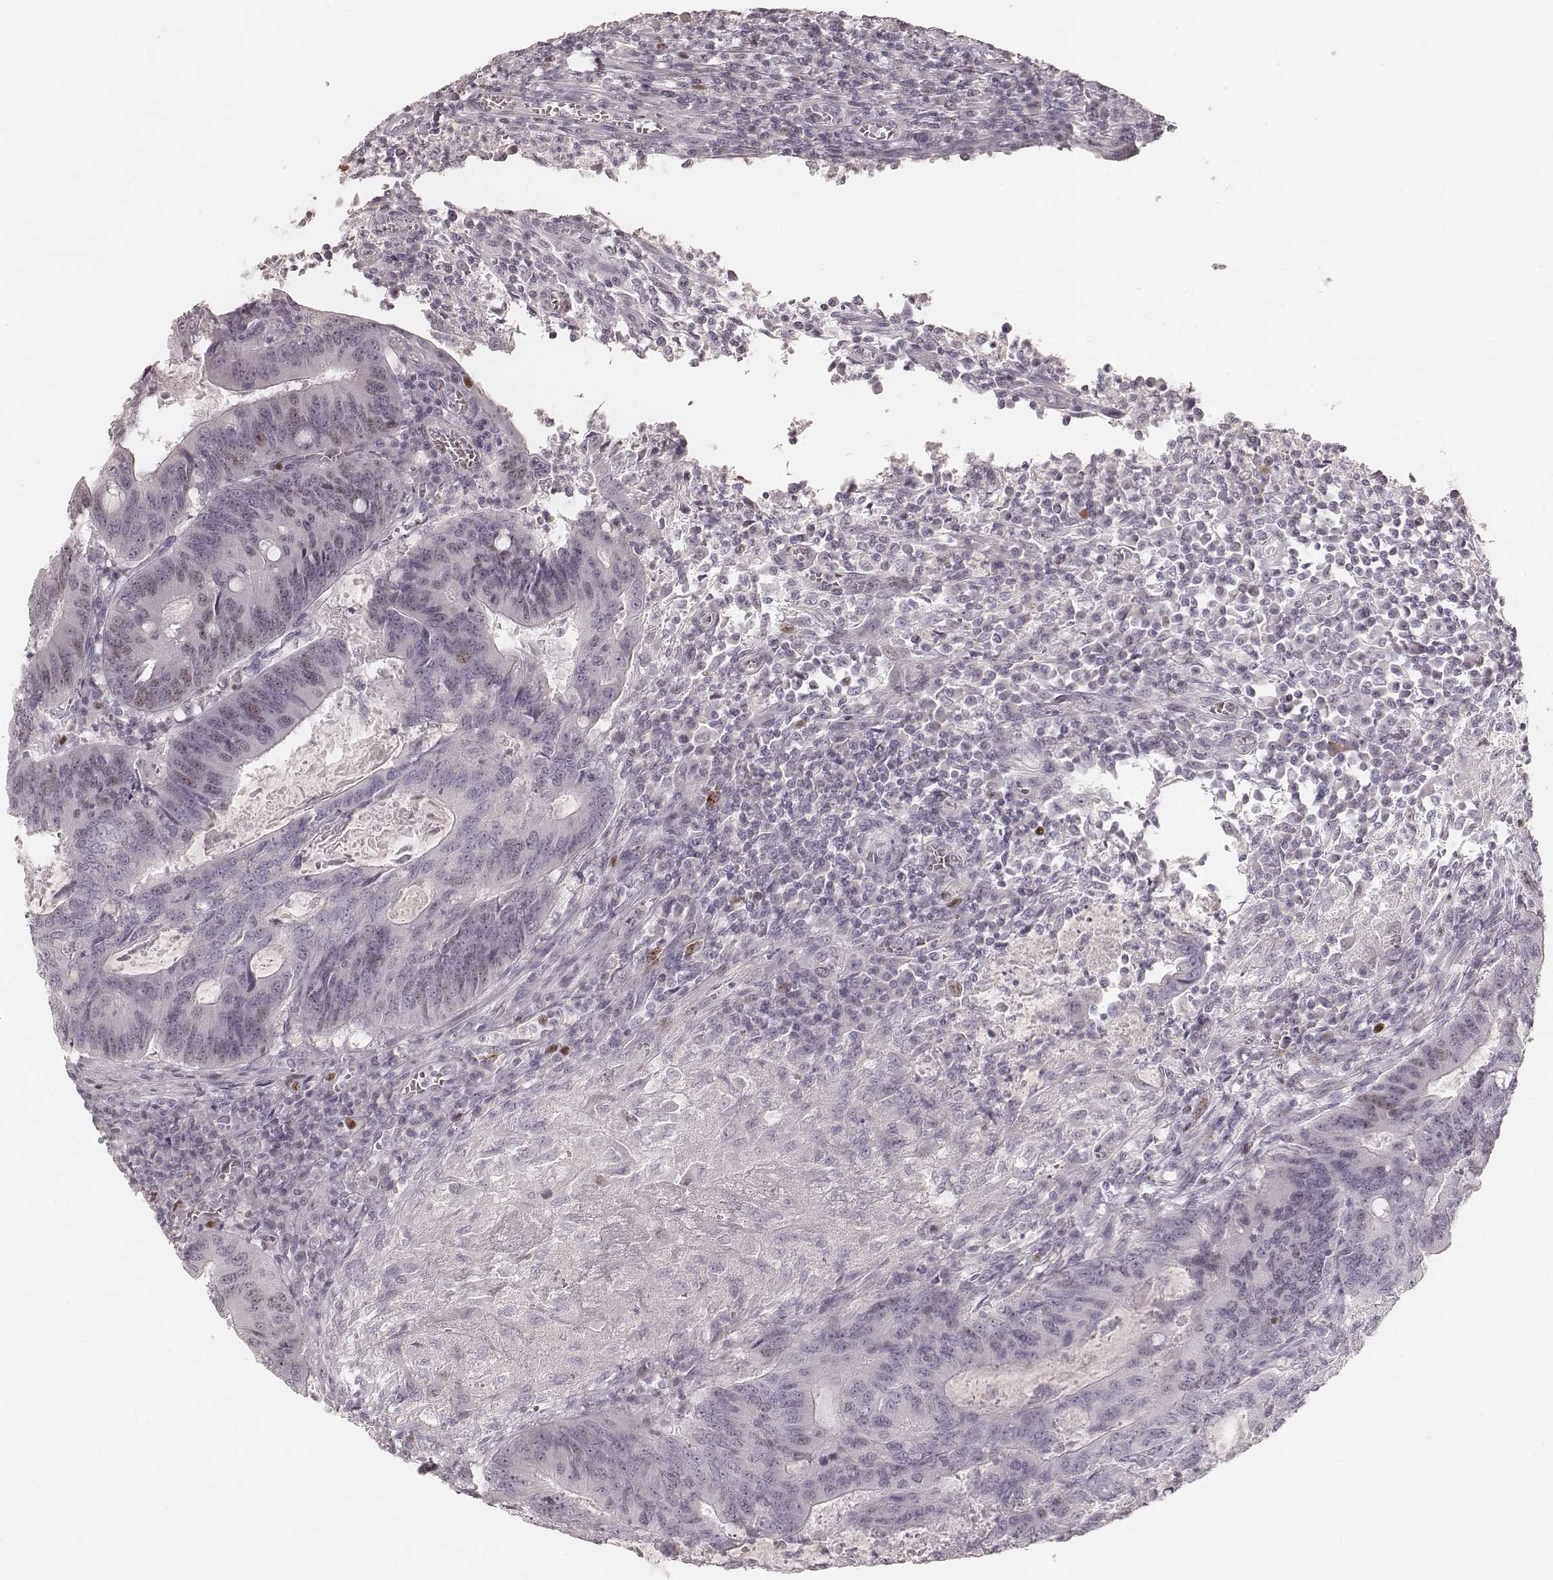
{"staining": {"intensity": "weak", "quantity": "<25%", "location": "nuclear"}, "tissue": "colorectal cancer", "cell_type": "Tumor cells", "image_type": "cancer", "snomed": [{"axis": "morphology", "description": "Adenocarcinoma, NOS"}, {"axis": "topography", "description": "Colon"}], "caption": "The immunohistochemistry (IHC) photomicrograph has no significant positivity in tumor cells of adenocarcinoma (colorectal) tissue.", "gene": "TEX37", "patient": {"sex": "male", "age": 67}}